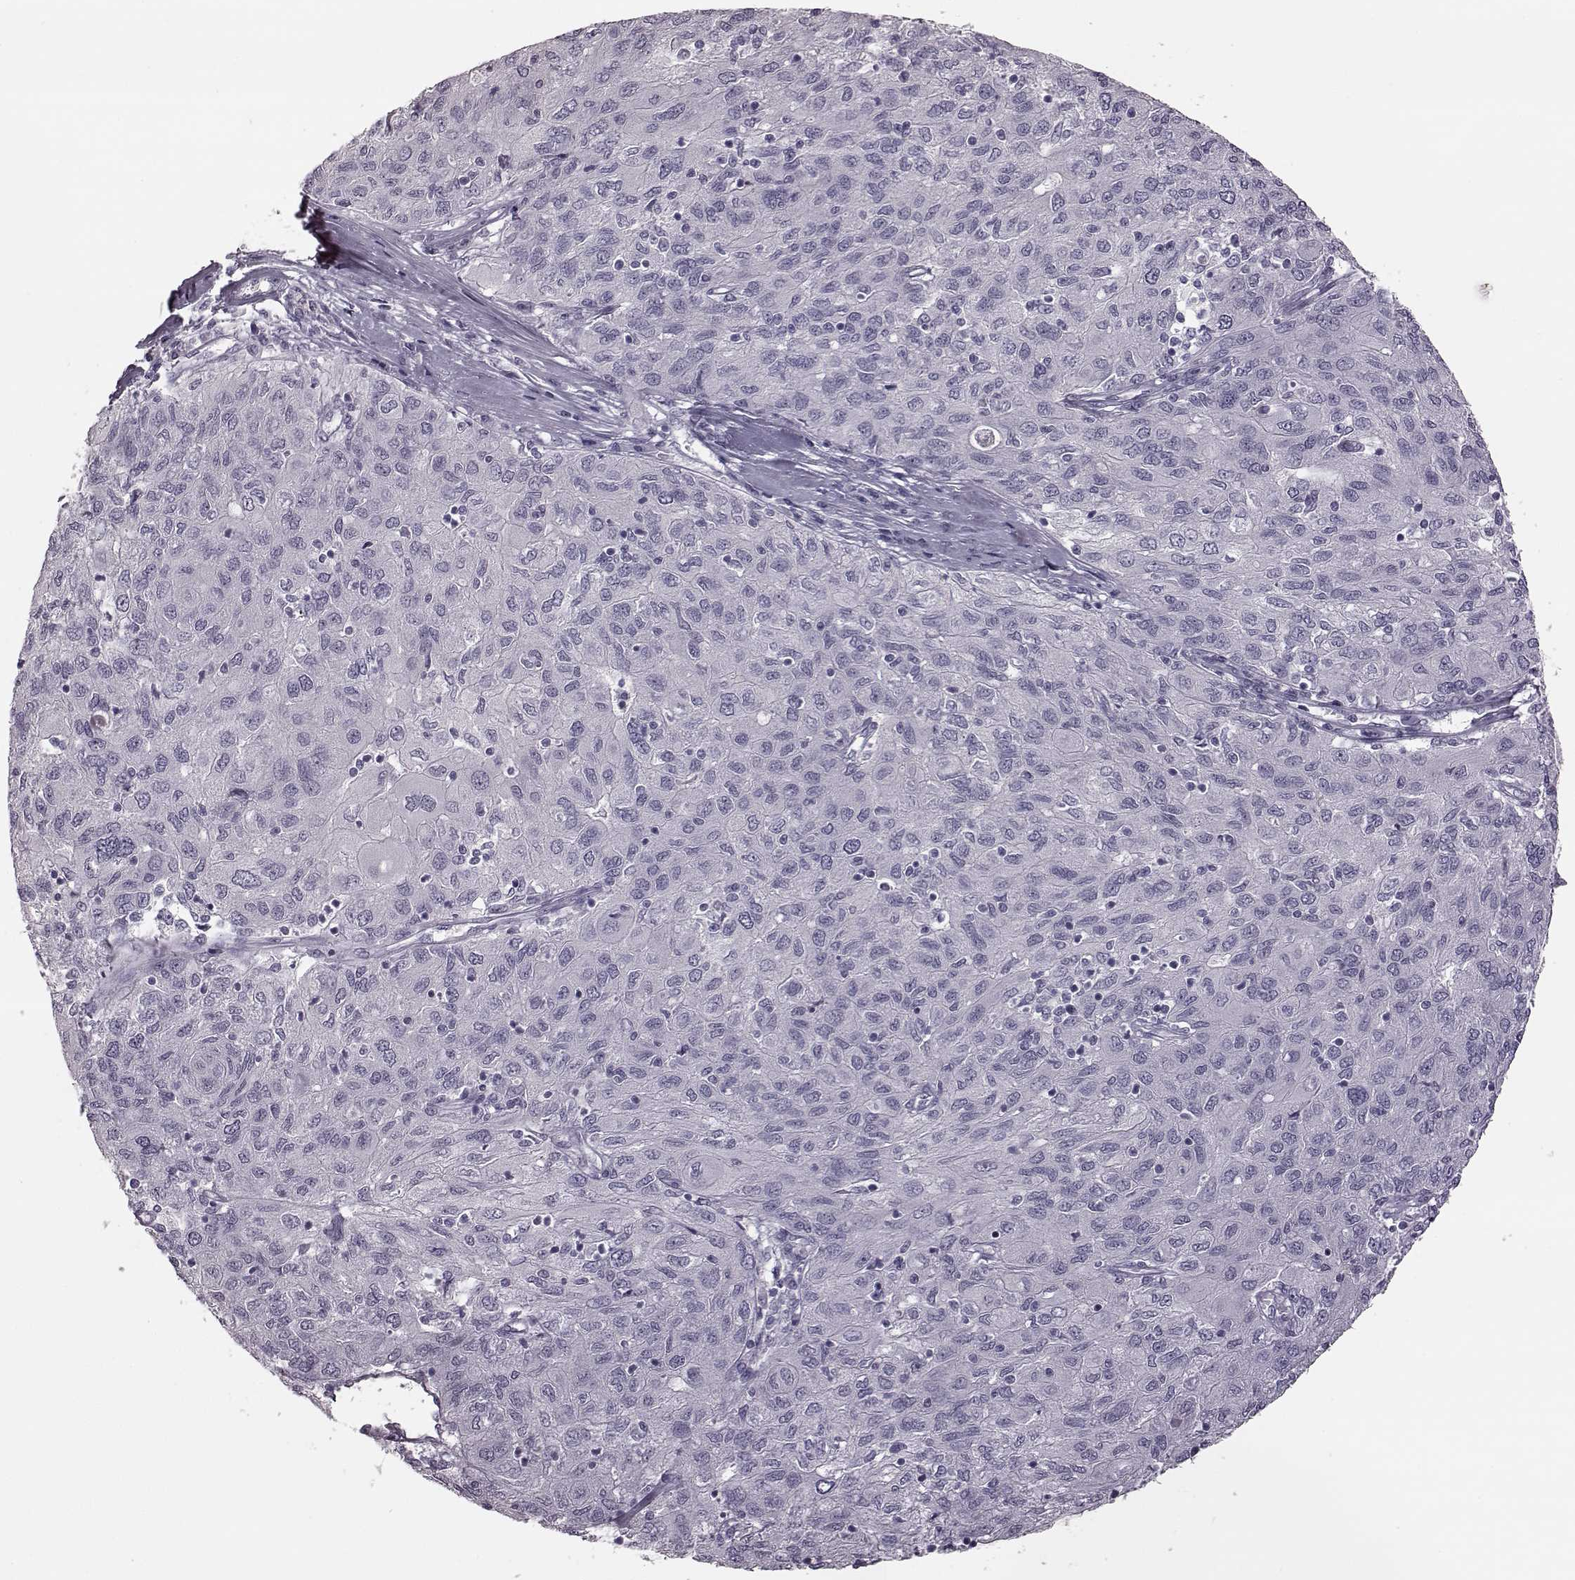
{"staining": {"intensity": "negative", "quantity": "none", "location": "none"}, "tissue": "ovarian cancer", "cell_type": "Tumor cells", "image_type": "cancer", "snomed": [{"axis": "morphology", "description": "Carcinoma, endometroid"}, {"axis": "topography", "description": "Ovary"}], "caption": "There is no significant expression in tumor cells of ovarian cancer.", "gene": "ZNF433", "patient": {"sex": "female", "age": 50}}